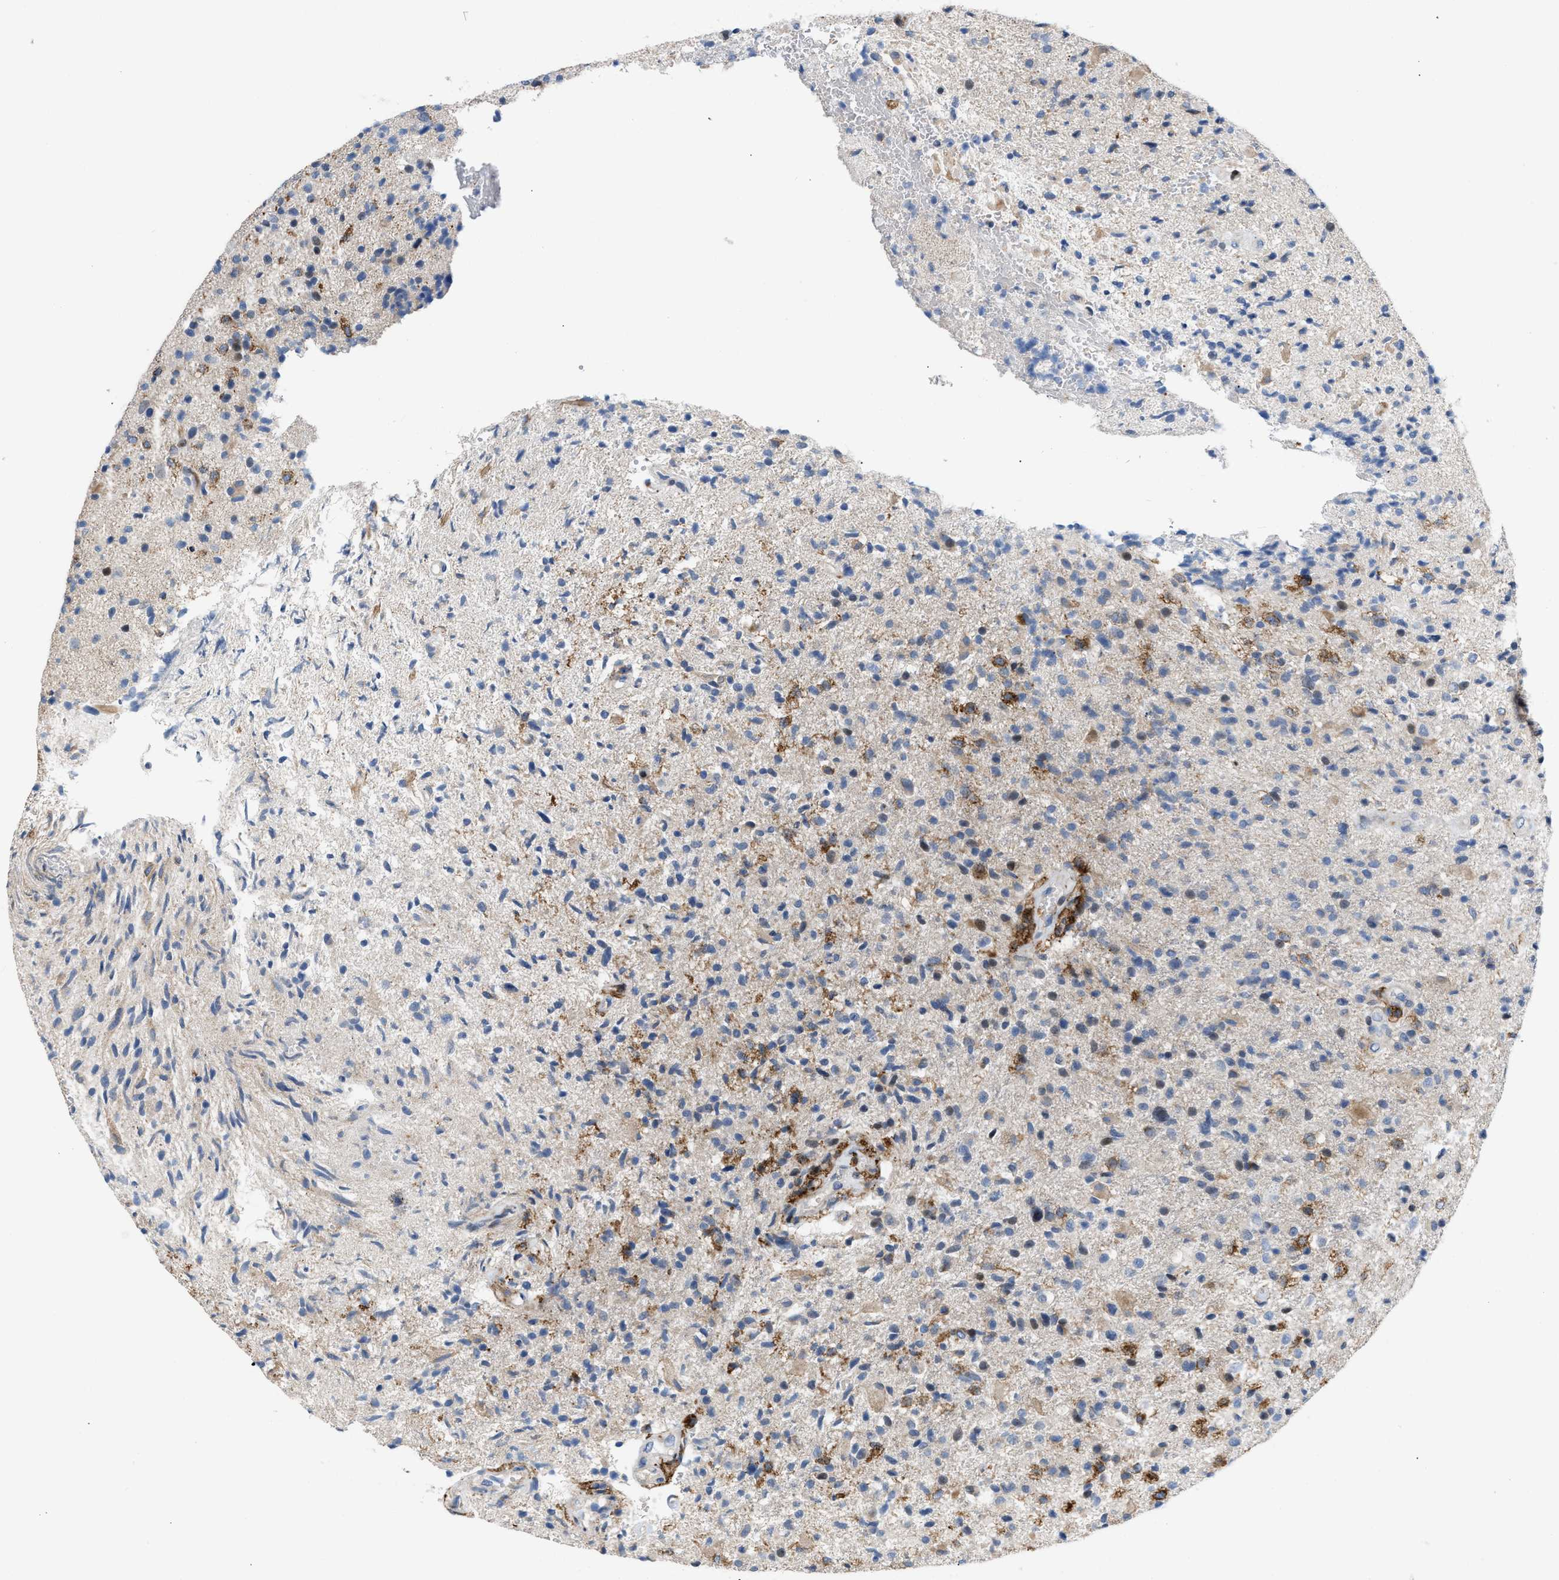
{"staining": {"intensity": "weak", "quantity": "<25%", "location": "cytoplasmic/membranous"}, "tissue": "glioma", "cell_type": "Tumor cells", "image_type": "cancer", "snomed": [{"axis": "morphology", "description": "Glioma, malignant, High grade"}, {"axis": "topography", "description": "Brain"}], "caption": "Immunohistochemical staining of human glioma shows no significant staining in tumor cells. (DAB (3,3'-diaminobenzidine) IHC with hematoxylin counter stain).", "gene": "ATP9A", "patient": {"sex": "male", "age": 72}}